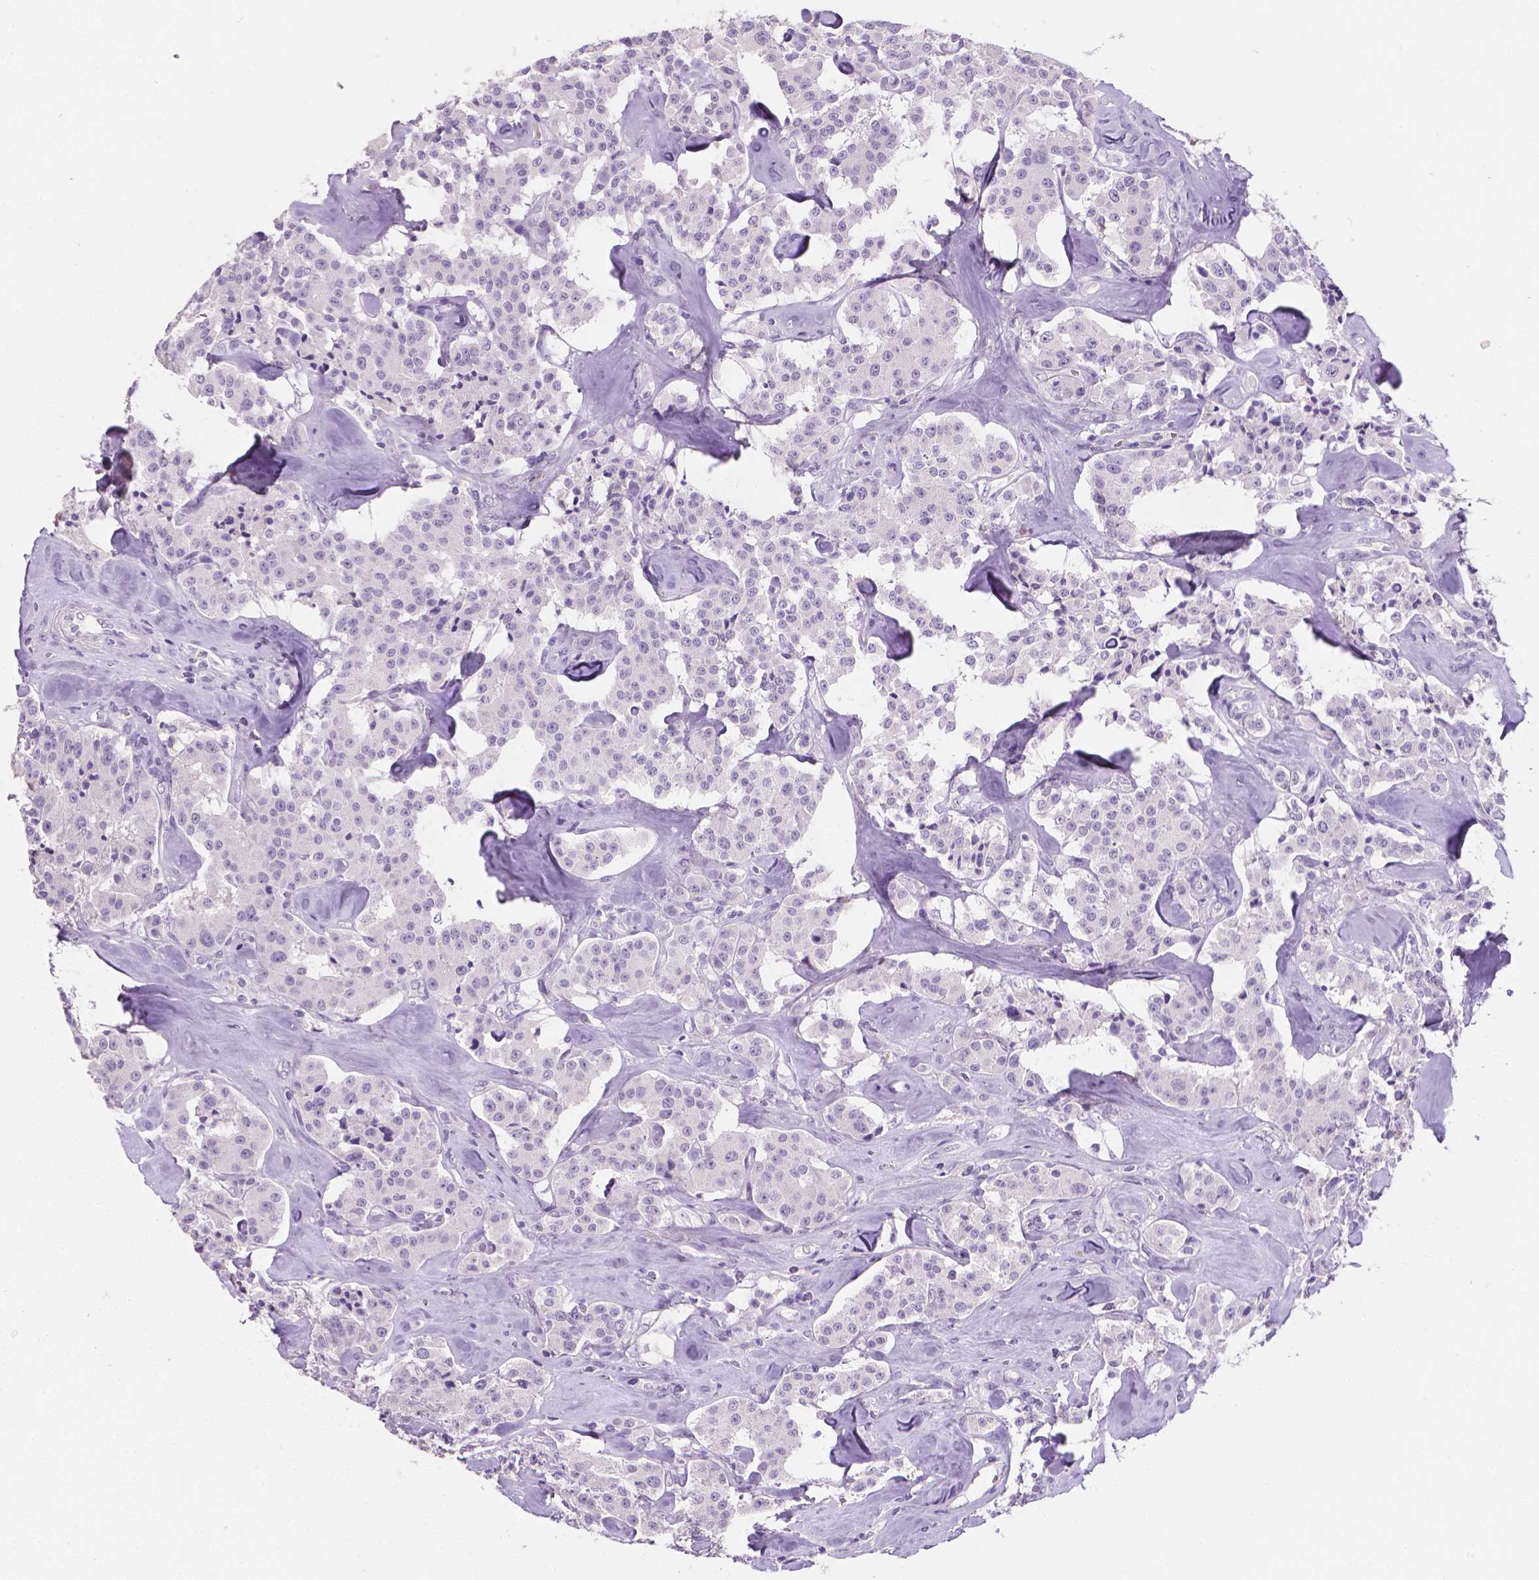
{"staining": {"intensity": "negative", "quantity": "none", "location": "none"}, "tissue": "carcinoid", "cell_type": "Tumor cells", "image_type": "cancer", "snomed": [{"axis": "morphology", "description": "Carcinoid, malignant, NOS"}, {"axis": "topography", "description": "Pancreas"}], "caption": "Immunohistochemistry histopathology image of carcinoid stained for a protein (brown), which displays no staining in tumor cells. (DAB (3,3'-diaminobenzidine) immunohistochemistry visualized using brightfield microscopy, high magnification).", "gene": "XPNPEP2", "patient": {"sex": "male", "age": 41}}